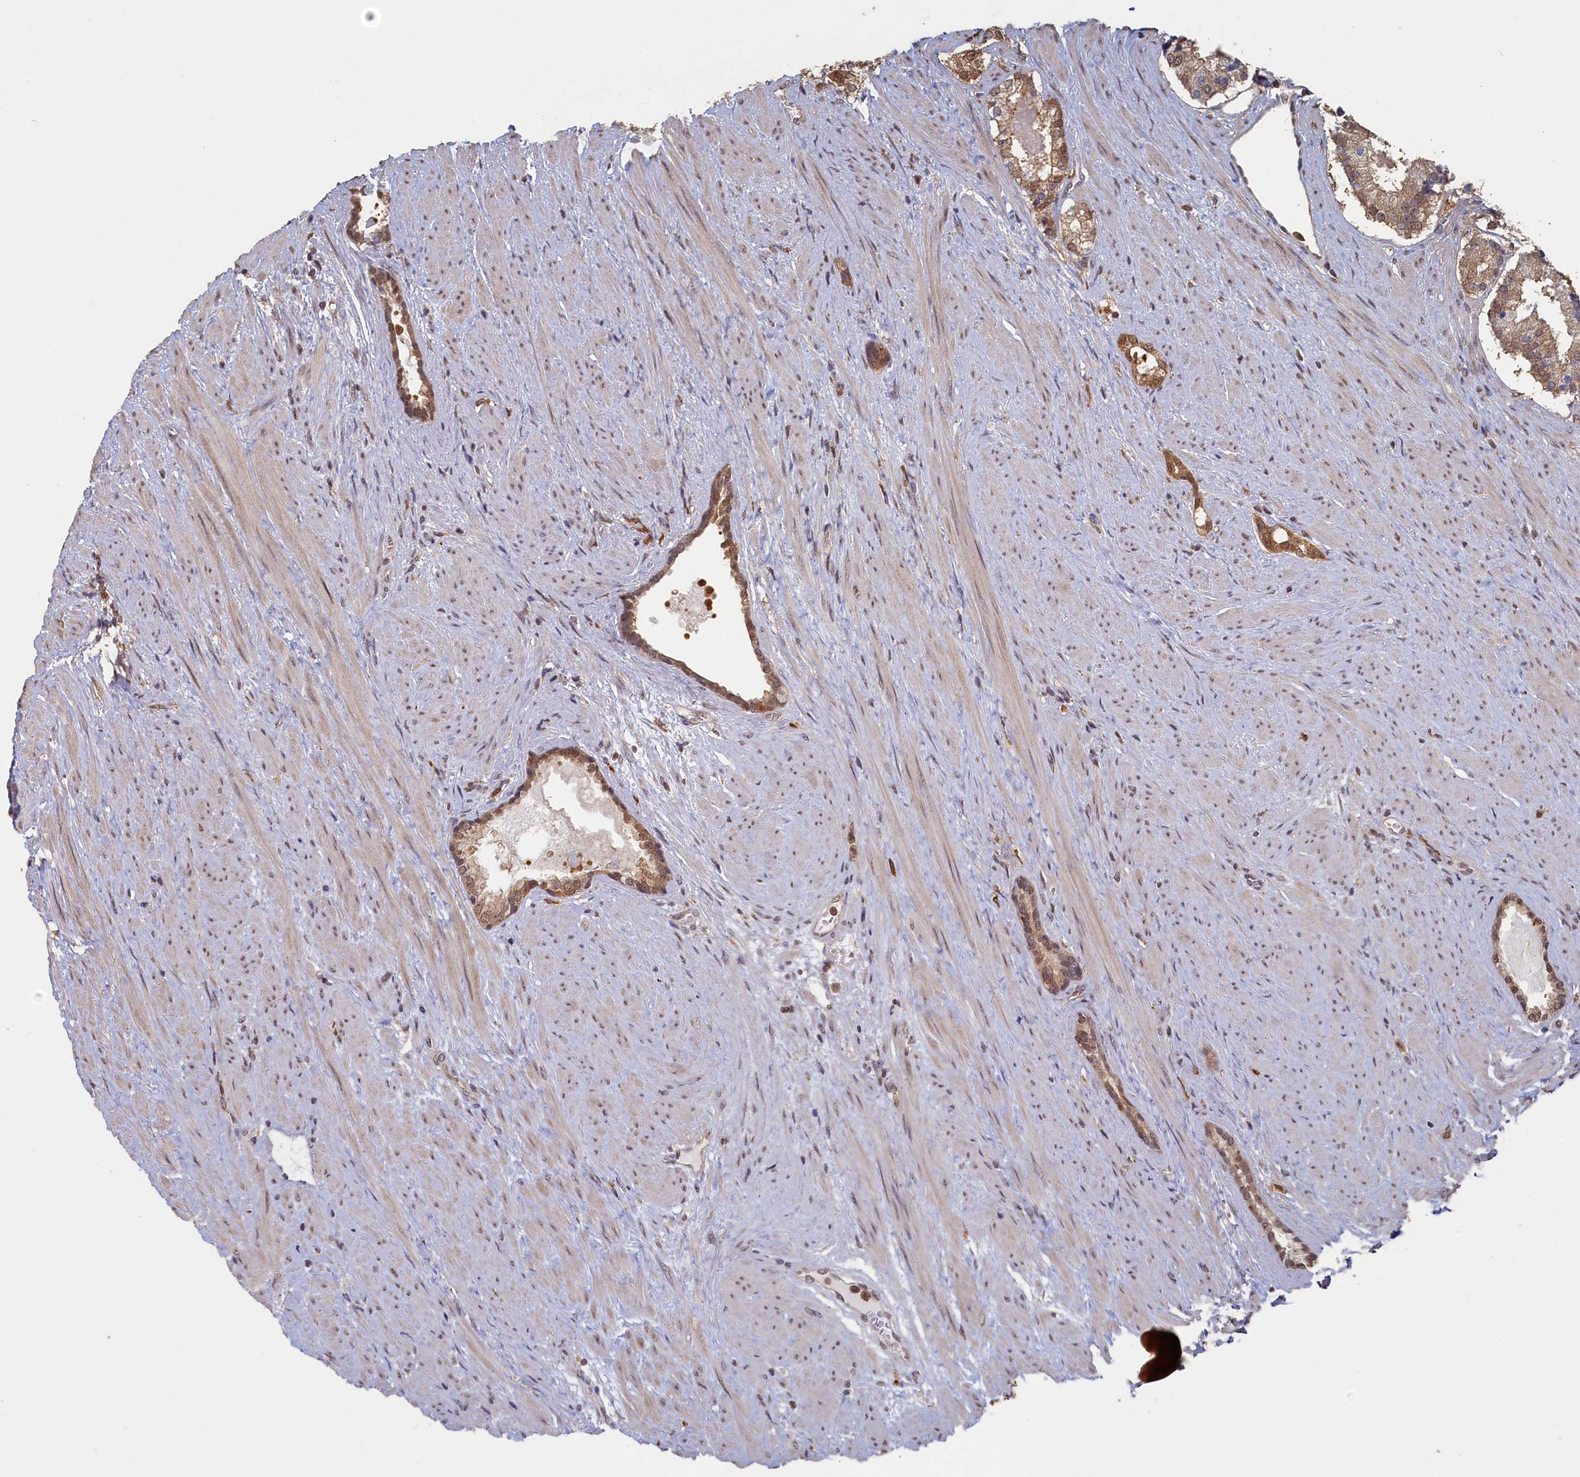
{"staining": {"intensity": "moderate", "quantity": ">75%", "location": "cytoplasmic/membranous,nuclear"}, "tissue": "prostate cancer", "cell_type": "Tumor cells", "image_type": "cancer", "snomed": [{"axis": "morphology", "description": "Adenocarcinoma, Low grade"}, {"axis": "topography", "description": "Prostate"}], "caption": "Moderate cytoplasmic/membranous and nuclear protein expression is identified in approximately >75% of tumor cells in adenocarcinoma (low-grade) (prostate). (DAB IHC with brightfield microscopy, high magnification).", "gene": "UCHL3", "patient": {"sex": "male", "age": 59}}